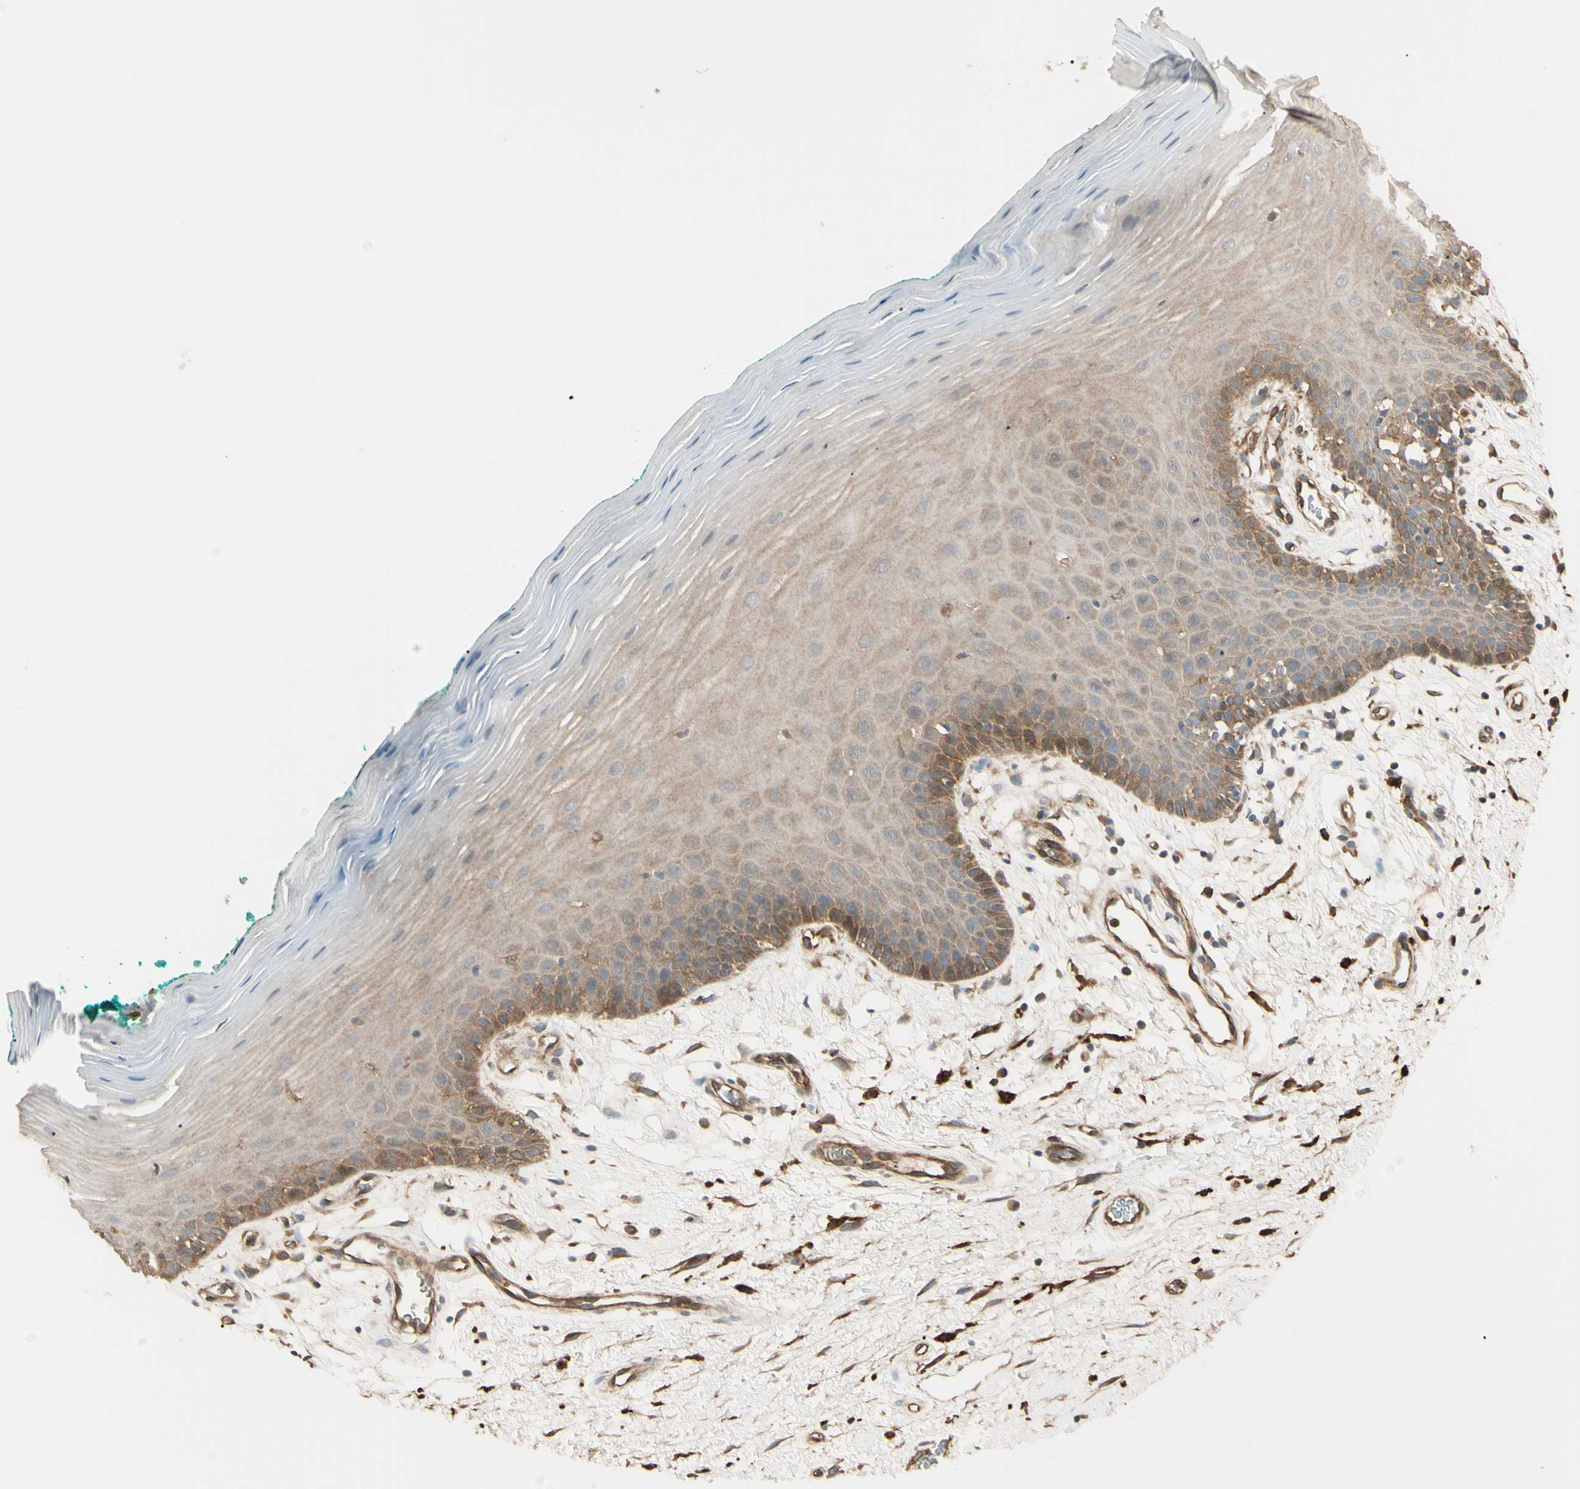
{"staining": {"intensity": "moderate", "quantity": "25%-75%", "location": "cytoplasmic/membranous"}, "tissue": "oral mucosa", "cell_type": "Squamous epithelial cells", "image_type": "normal", "snomed": [{"axis": "morphology", "description": "Normal tissue, NOS"}, {"axis": "topography", "description": "Skeletal muscle"}, {"axis": "topography", "description": "Oral tissue"}], "caption": "Immunohistochemical staining of benign human oral mucosa displays moderate cytoplasmic/membranous protein staining in approximately 25%-75% of squamous epithelial cells. Immunohistochemistry (ihc) stains the protein of interest in brown and the nuclei are stained blue.", "gene": "PTPN12", "patient": {"sex": "male", "age": 58}}